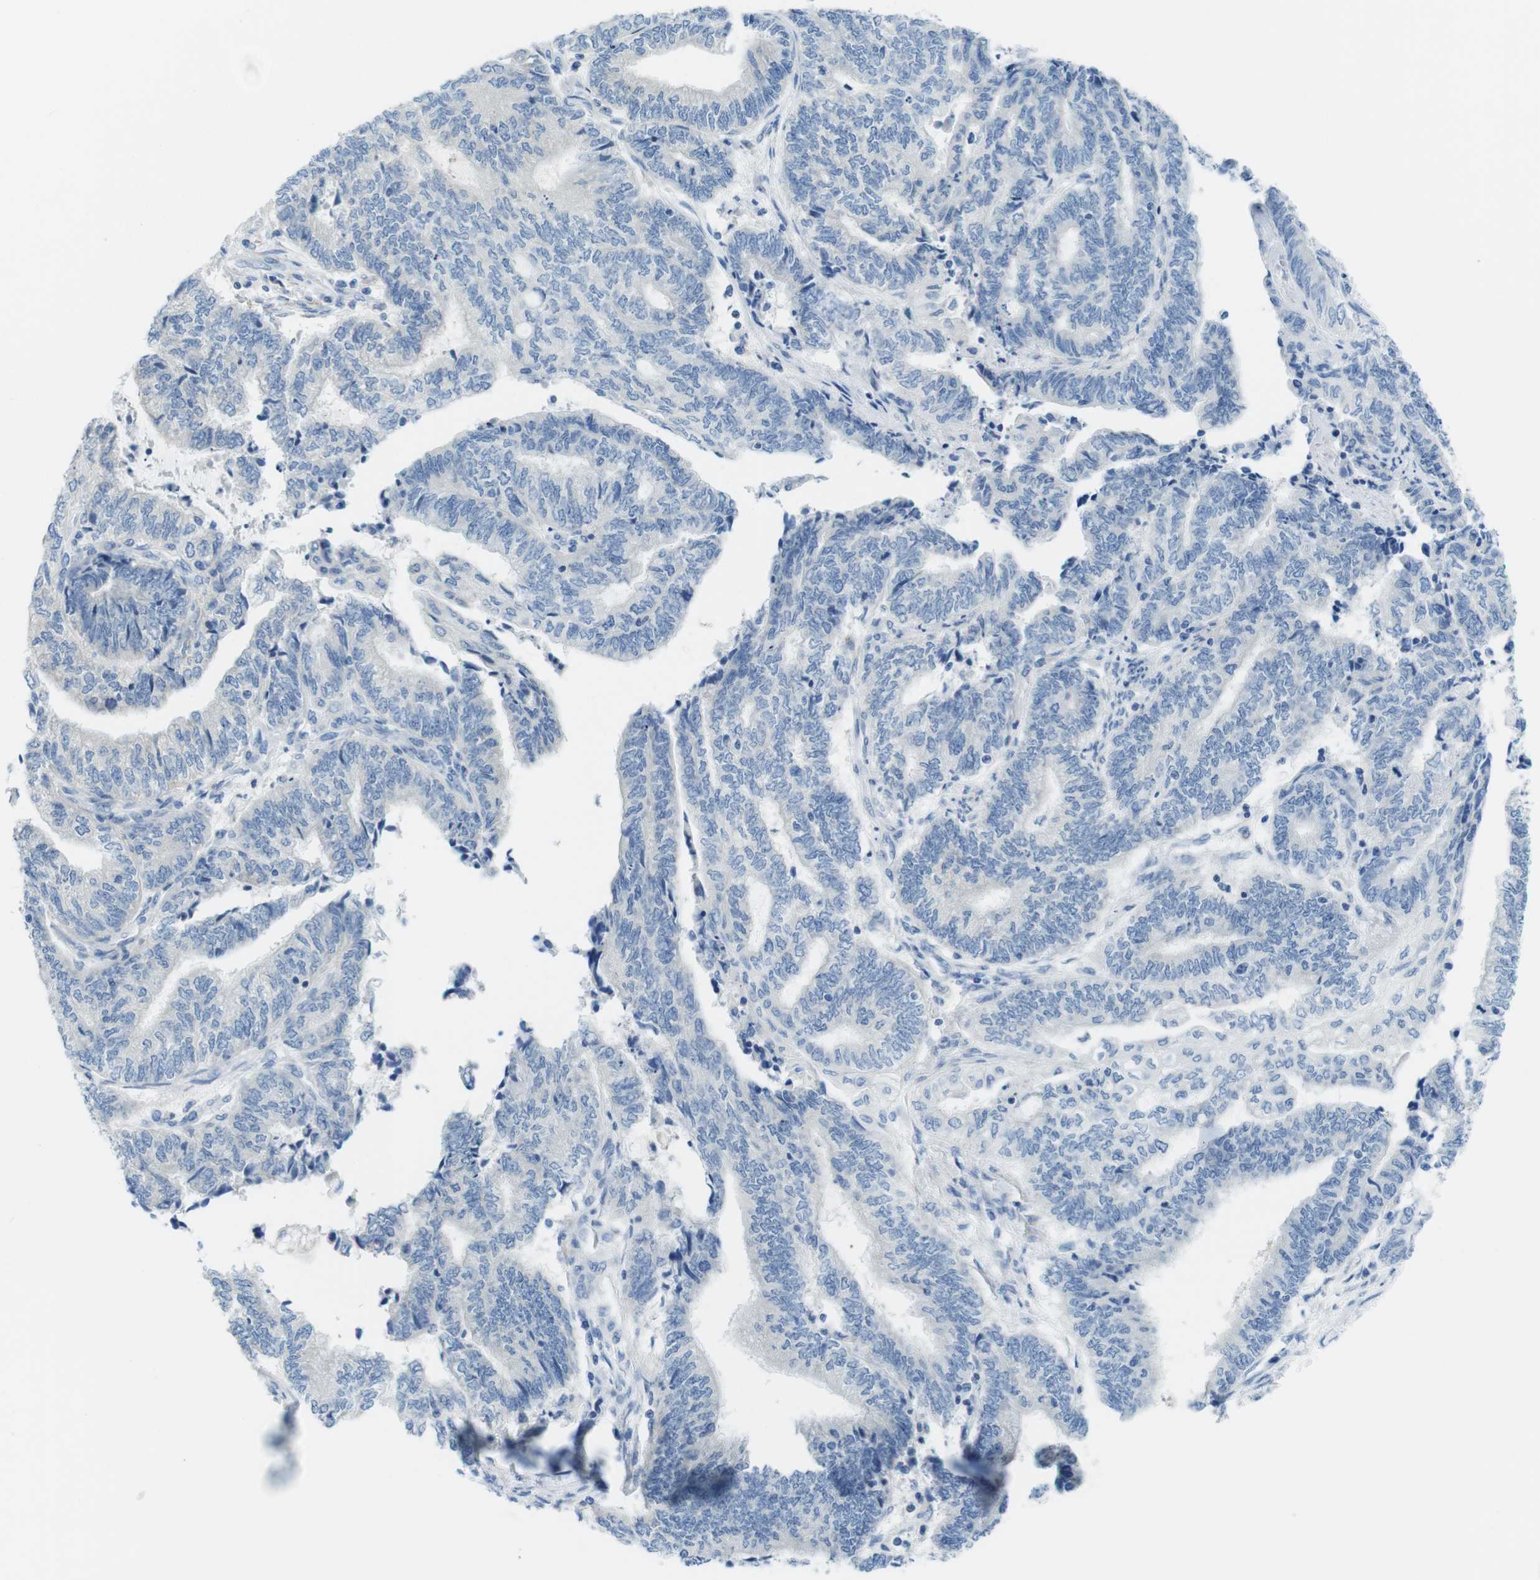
{"staining": {"intensity": "negative", "quantity": "none", "location": "none"}, "tissue": "endometrial cancer", "cell_type": "Tumor cells", "image_type": "cancer", "snomed": [{"axis": "morphology", "description": "Adenocarcinoma, NOS"}, {"axis": "topography", "description": "Uterus"}, {"axis": "topography", "description": "Endometrium"}], "caption": "Tumor cells show no significant protein staining in adenocarcinoma (endometrial).", "gene": "ASIC5", "patient": {"sex": "female", "age": 70}}